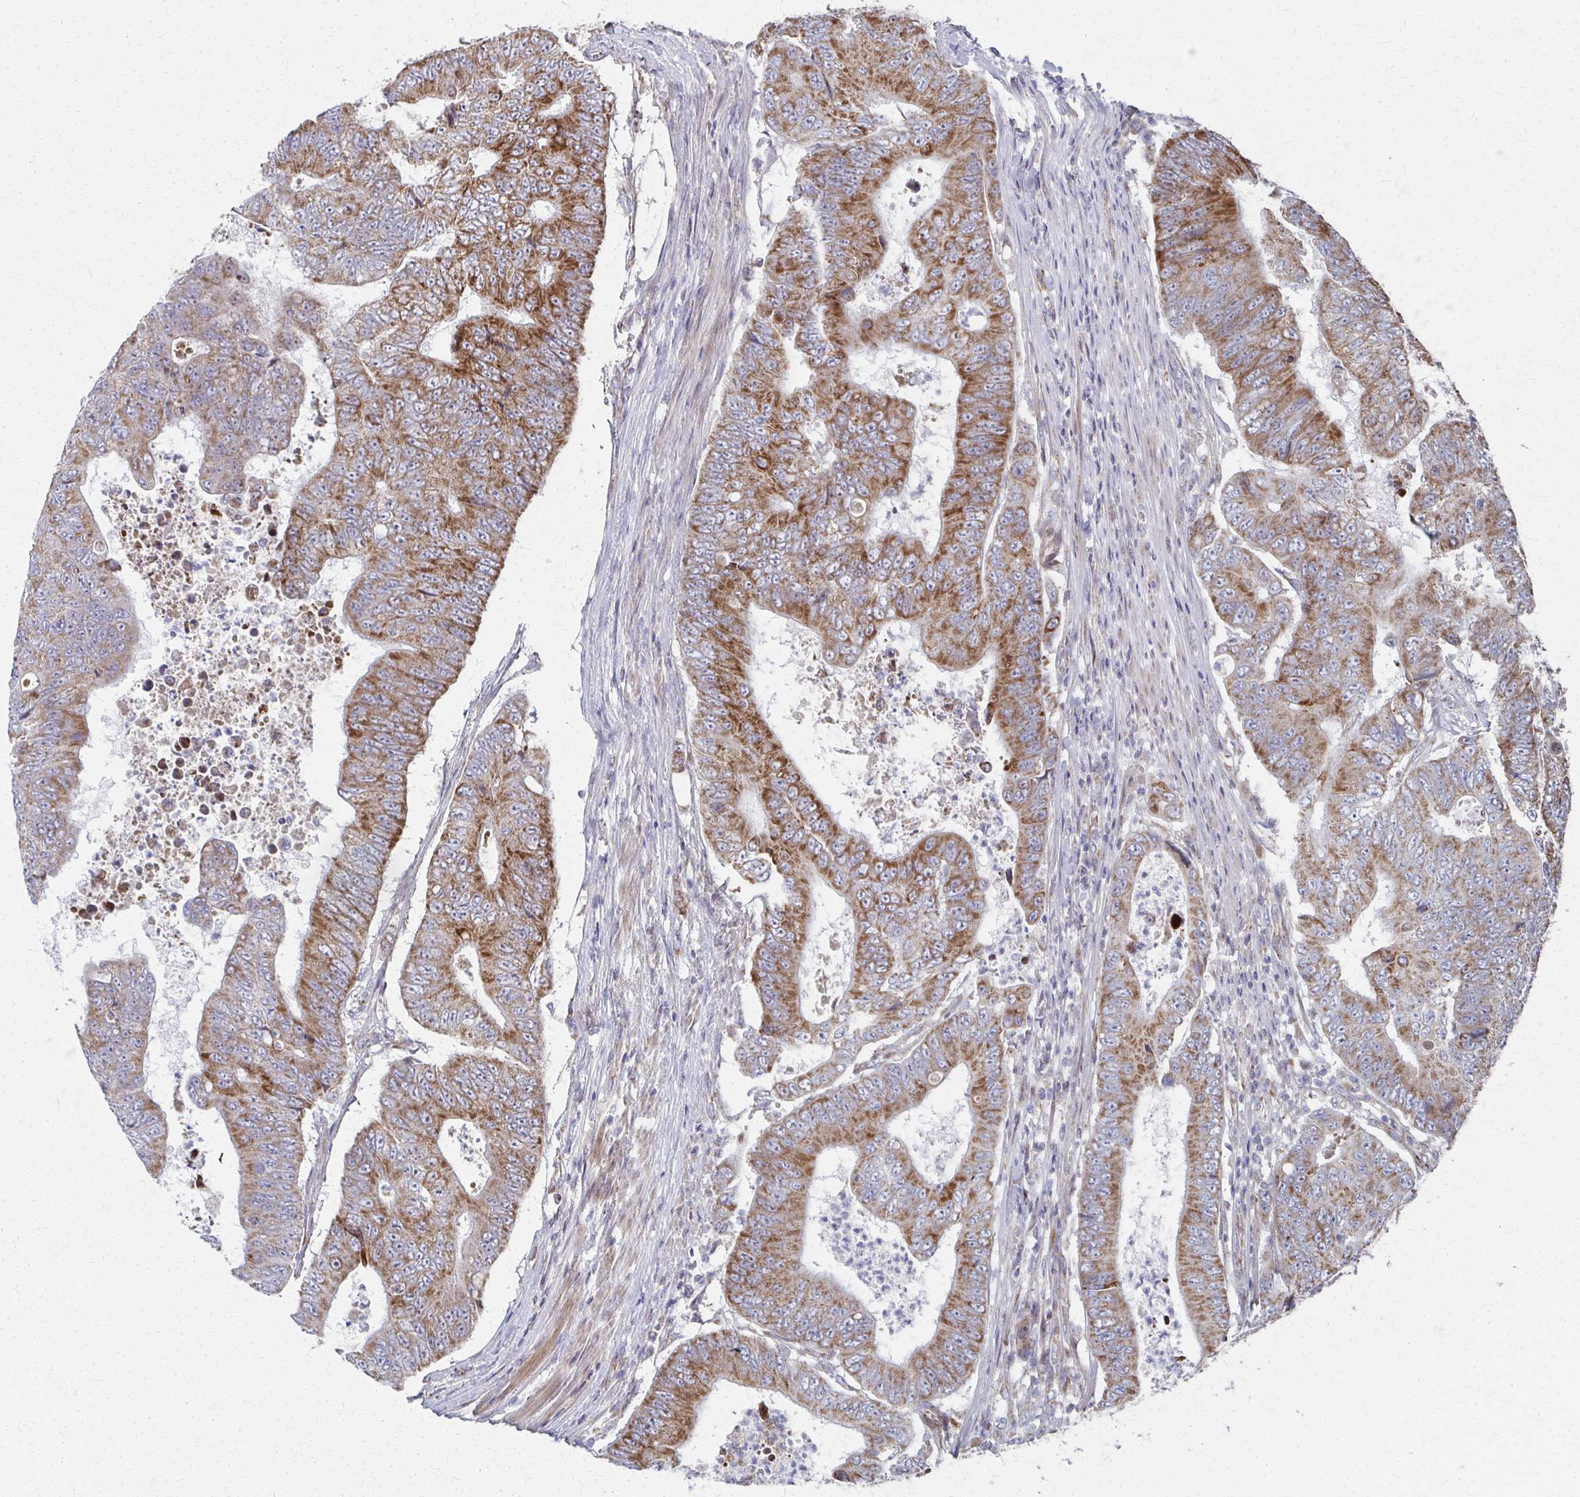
{"staining": {"intensity": "moderate", "quantity": ">75%", "location": "cytoplasmic/membranous"}, "tissue": "colorectal cancer", "cell_type": "Tumor cells", "image_type": "cancer", "snomed": [{"axis": "morphology", "description": "Adenocarcinoma, NOS"}, {"axis": "topography", "description": "Colon"}], "caption": "Protein expression analysis of human colorectal cancer reveals moderate cytoplasmic/membranous expression in approximately >75% of tumor cells.", "gene": "FAHD1", "patient": {"sex": "female", "age": 48}}